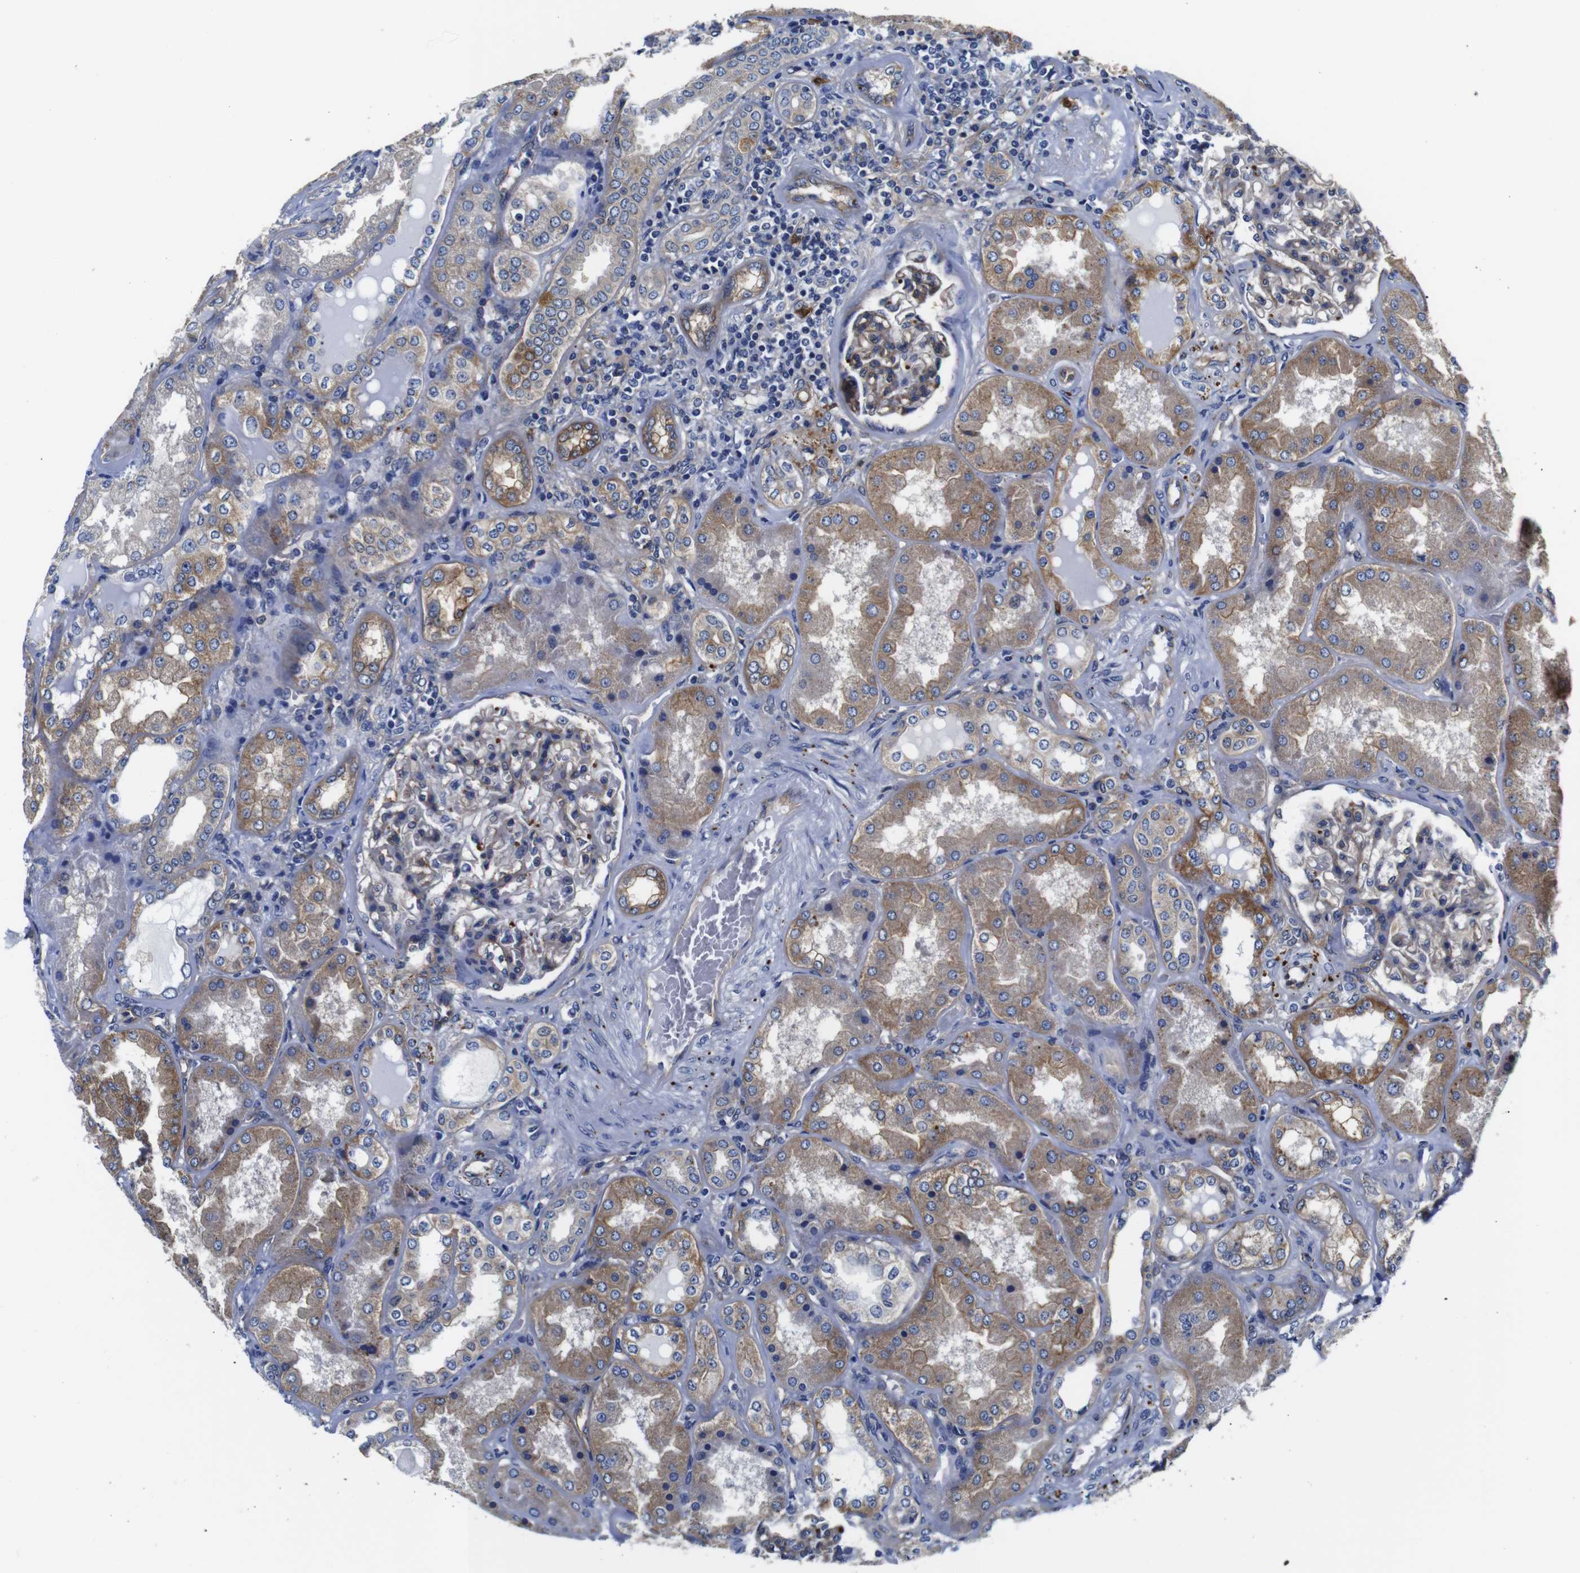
{"staining": {"intensity": "moderate", "quantity": "<25%", "location": "cytoplasmic/membranous"}, "tissue": "kidney", "cell_type": "Cells in glomeruli", "image_type": "normal", "snomed": [{"axis": "morphology", "description": "Normal tissue, NOS"}, {"axis": "topography", "description": "Kidney"}], "caption": "Immunohistochemical staining of unremarkable human kidney displays <25% levels of moderate cytoplasmic/membranous protein expression in approximately <25% of cells in glomeruli.", "gene": "GIMAP2", "patient": {"sex": "female", "age": 56}}